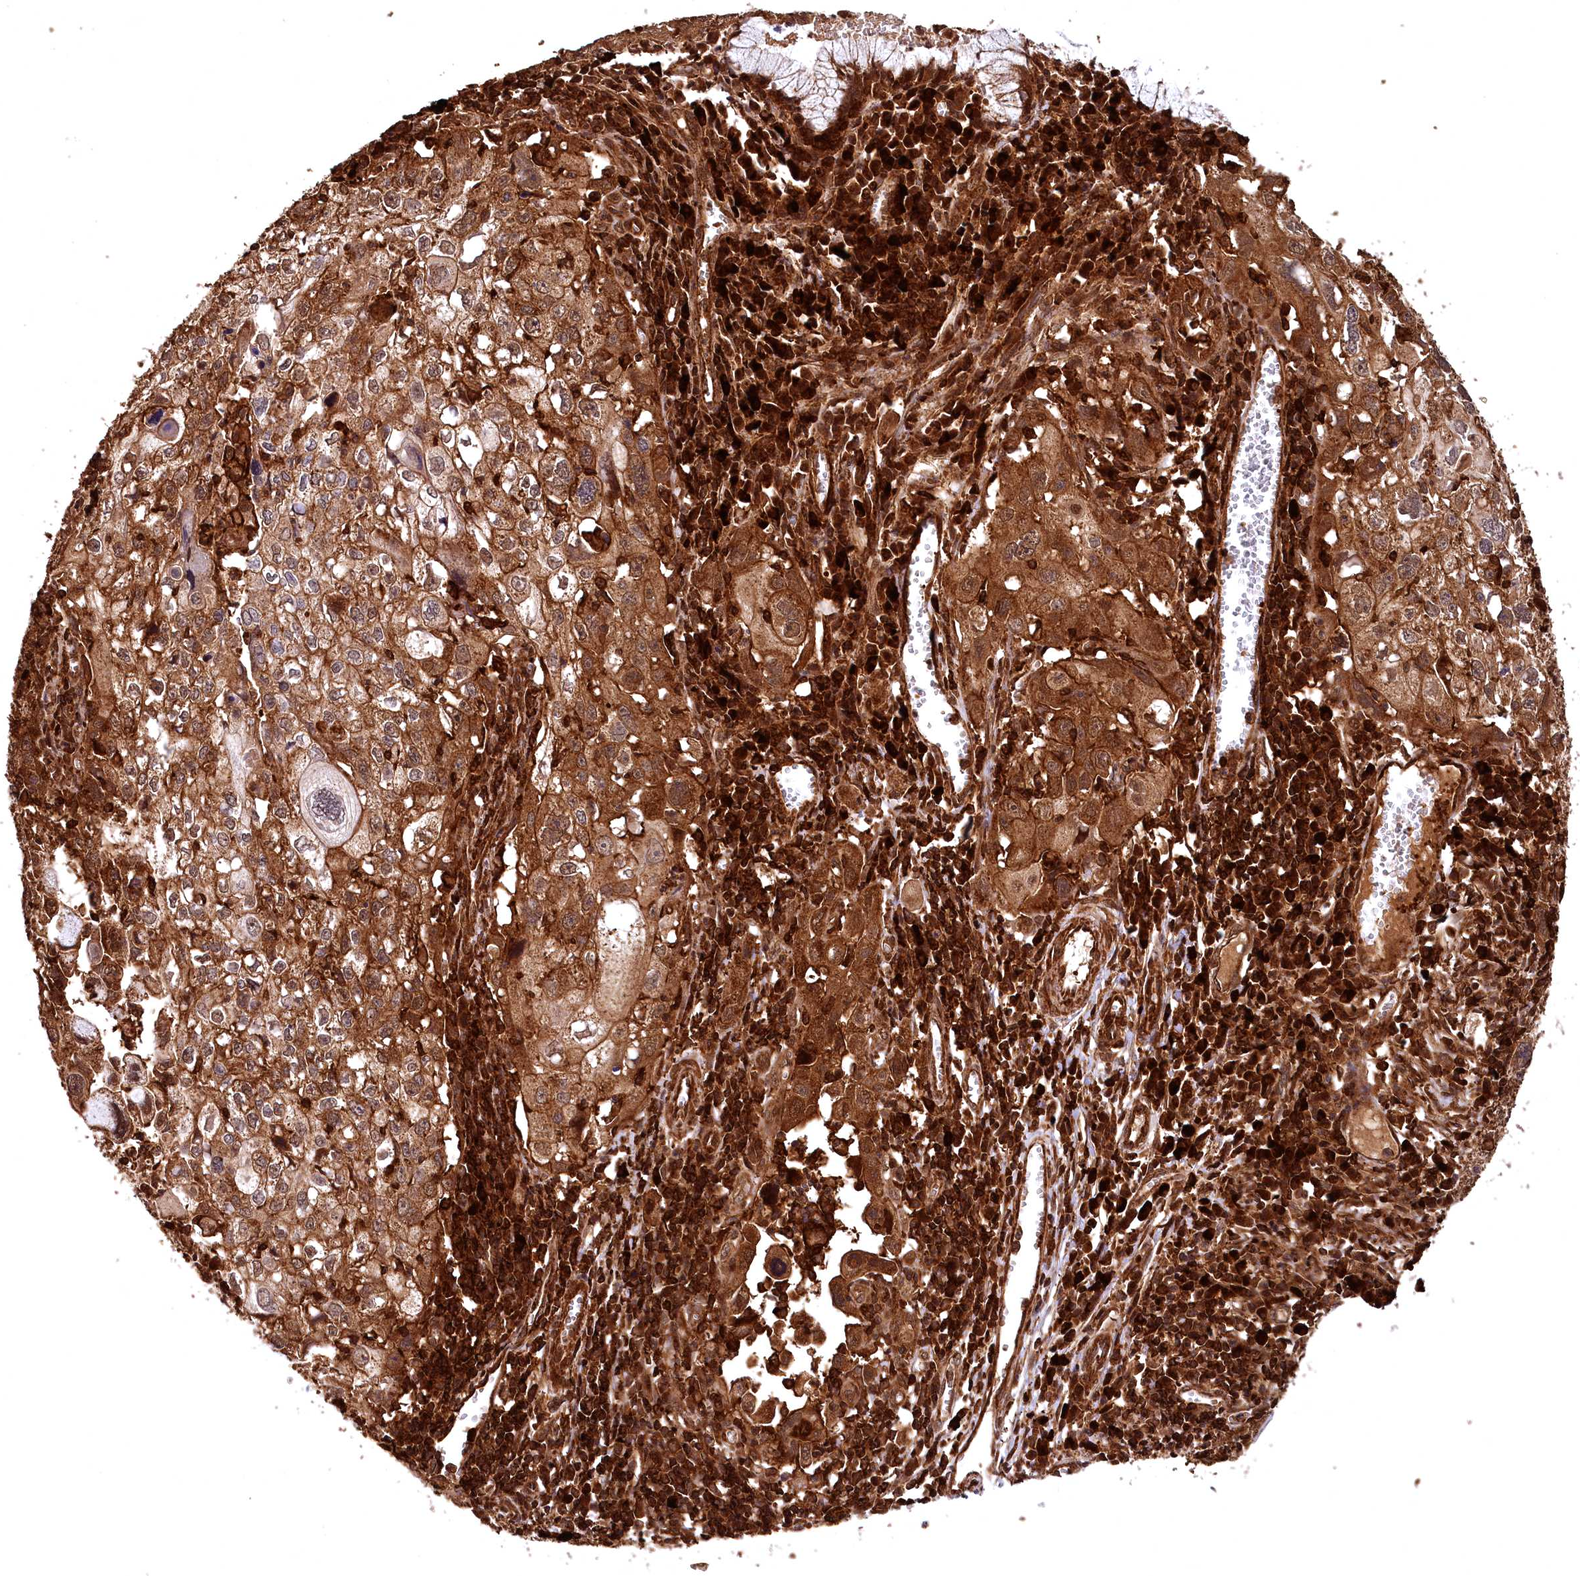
{"staining": {"intensity": "strong", "quantity": ">75%", "location": "cytoplasmic/membranous"}, "tissue": "cervical cancer", "cell_type": "Tumor cells", "image_type": "cancer", "snomed": [{"axis": "morphology", "description": "Squamous cell carcinoma, NOS"}, {"axis": "topography", "description": "Cervix"}], "caption": "Immunohistochemistry (IHC) (DAB (3,3'-diaminobenzidine)) staining of cervical squamous cell carcinoma displays strong cytoplasmic/membranous protein positivity in approximately >75% of tumor cells.", "gene": "STUB1", "patient": {"sex": "female", "age": 42}}